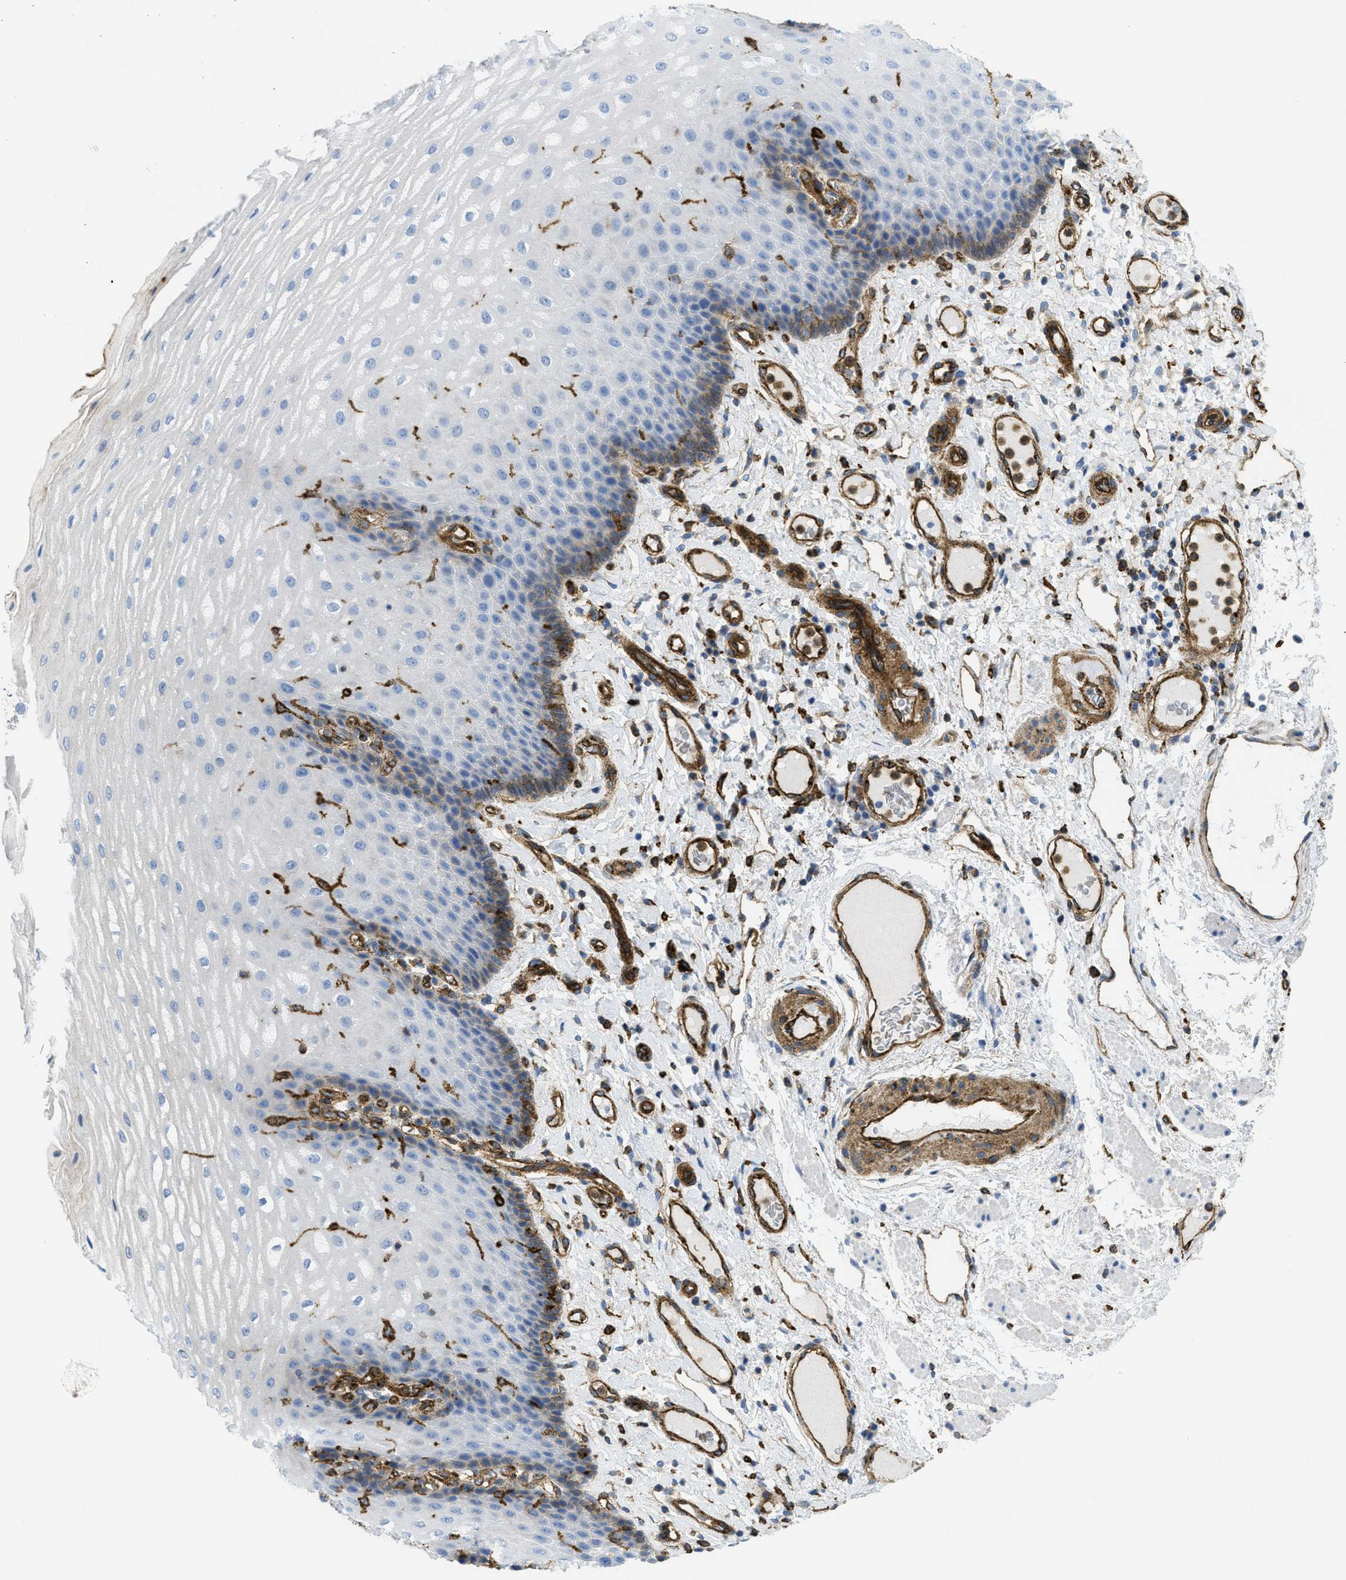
{"staining": {"intensity": "weak", "quantity": "<25%", "location": "cytoplasmic/membranous"}, "tissue": "esophagus", "cell_type": "Squamous epithelial cells", "image_type": "normal", "snomed": [{"axis": "morphology", "description": "Normal tissue, NOS"}, {"axis": "topography", "description": "Esophagus"}], "caption": "Immunohistochemistry of benign esophagus demonstrates no expression in squamous epithelial cells. (Brightfield microscopy of DAB (3,3'-diaminobenzidine) immunohistochemistry (IHC) at high magnification).", "gene": "HIP1", "patient": {"sex": "male", "age": 54}}